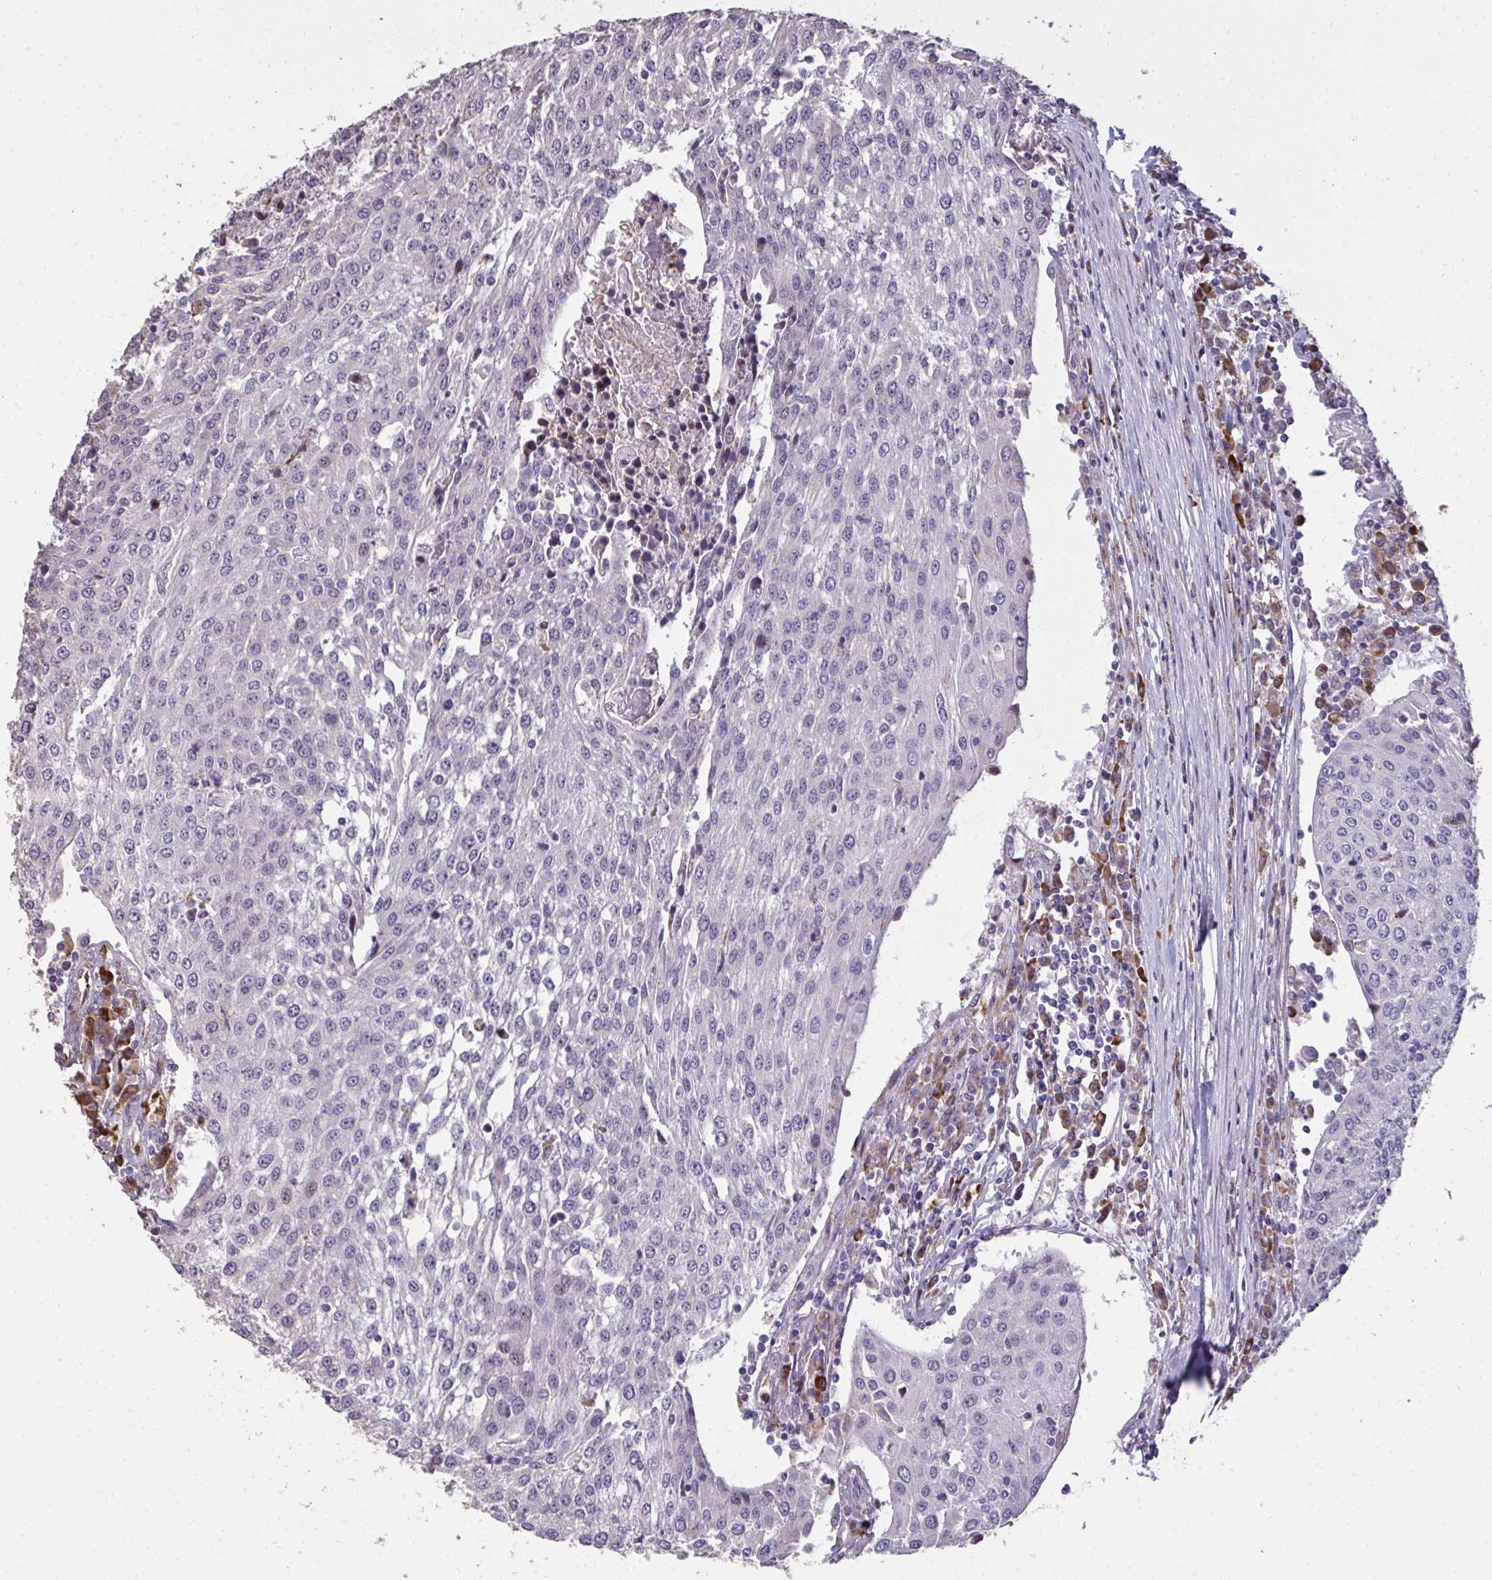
{"staining": {"intensity": "negative", "quantity": "none", "location": "none"}, "tissue": "urothelial cancer", "cell_type": "Tumor cells", "image_type": "cancer", "snomed": [{"axis": "morphology", "description": "Urothelial carcinoma, High grade"}, {"axis": "topography", "description": "Urinary bladder"}], "caption": "High magnification brightfield microscopy of high-grade urothelial carcinoma stained with DAB (brown) and counterstained with hematoxylin (blue): tumor cells show no significant positivity.", "gene": "FIBCD1", "patient": {"sex": "female", "age": 85}}